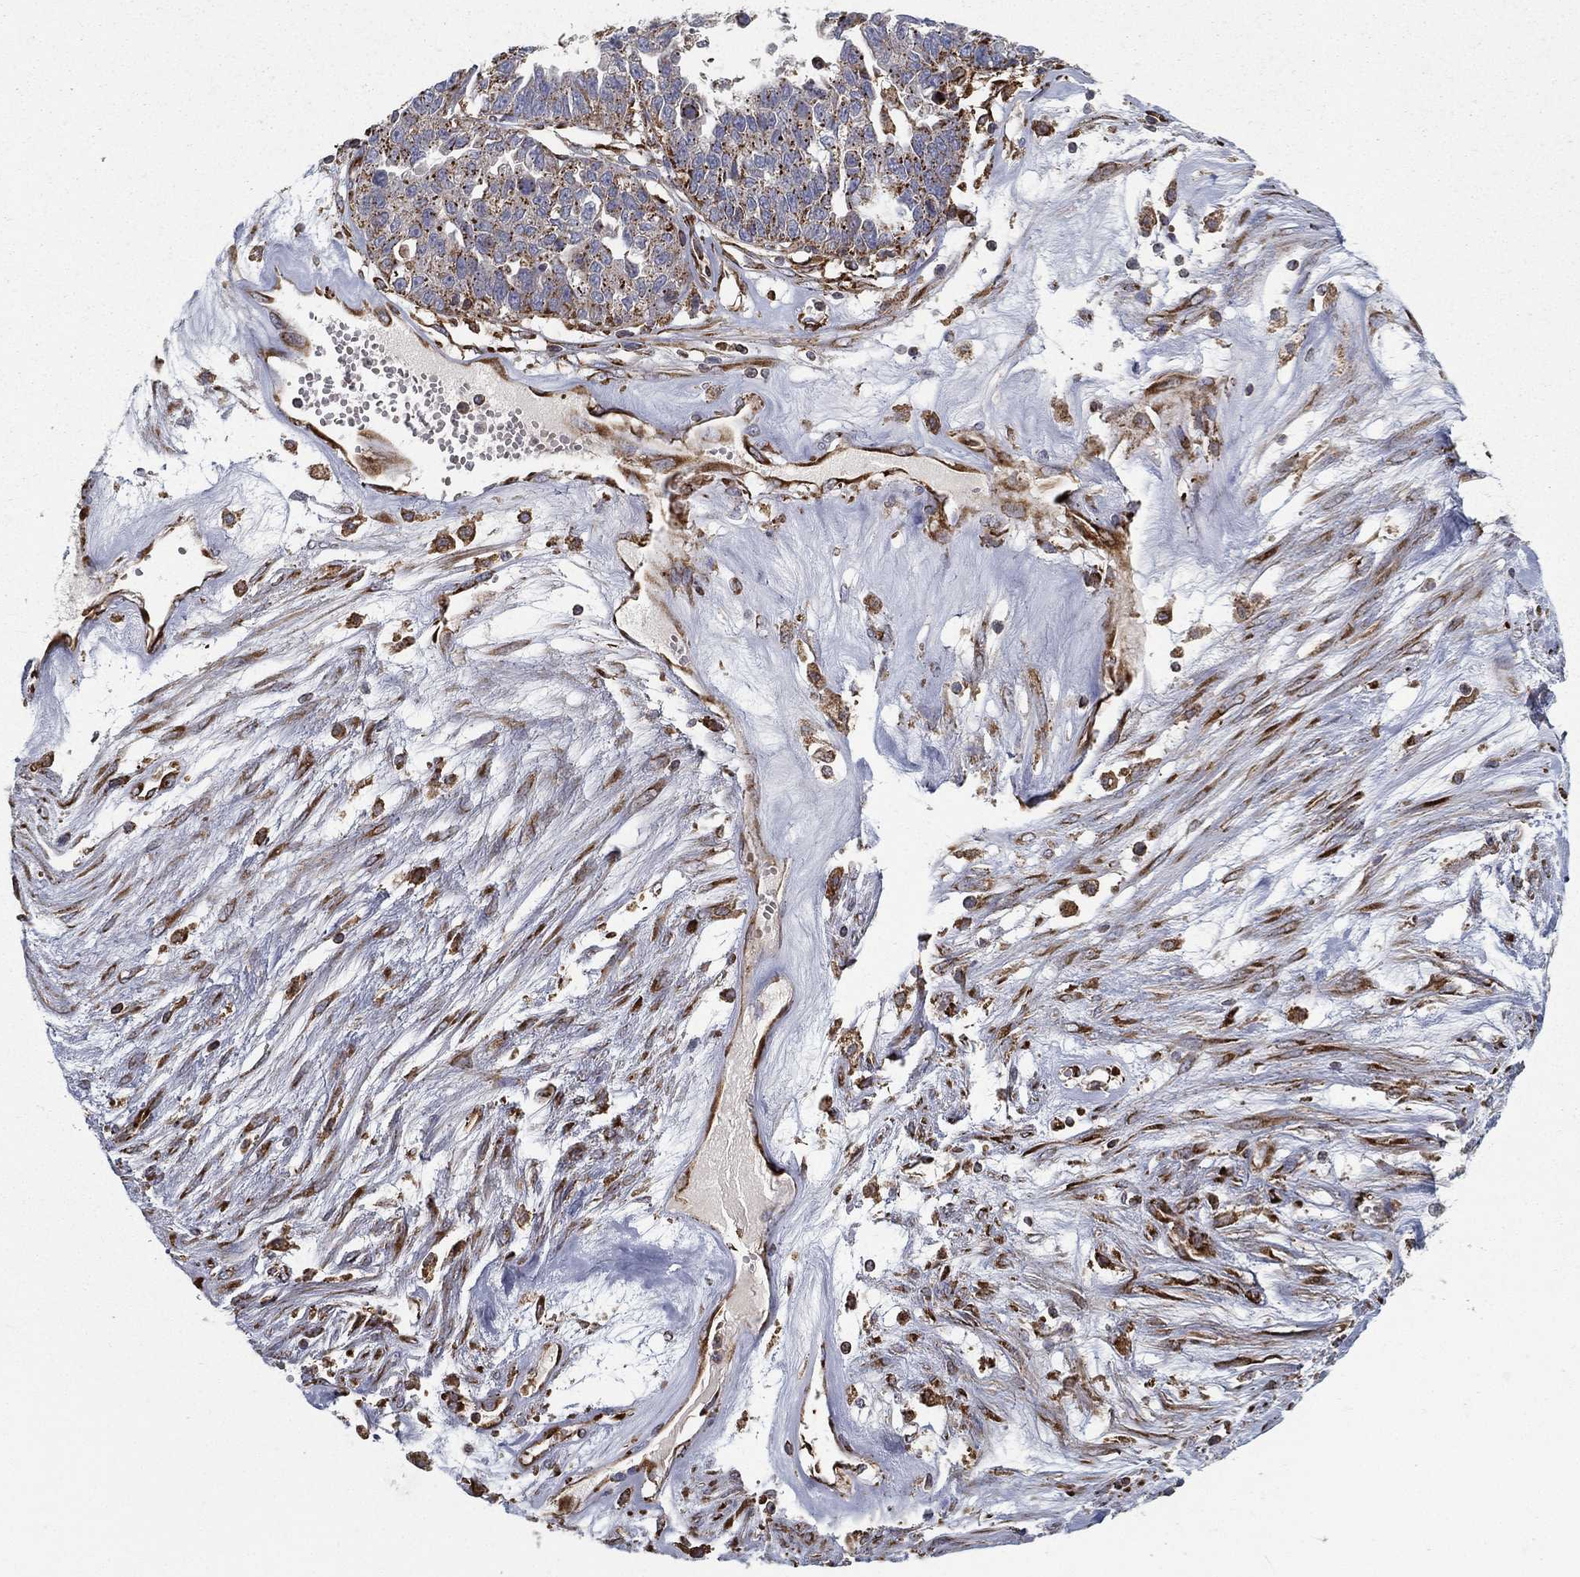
{"staining": {"intensity": "moderate", "quantity": "25%-75%", "location": "cytoplasmic/membranous"}, "tissue": "ovarian cancer", "cell_type": "Tumor cells", "image_type": "cancer", "snomed": [{"axis": "morphology", "description": "Cystadenocarcinoma, serous, NOS"}, {"axis": "topography", "description": "Ovary"}], "caption": "High-magnification brightfield microscopy of serous cystadenocarcinoma (ovarian) stained with DAB (brown) and counterstained with hematoxylin (blue). tumor cells exhibit moderate cytoplasmic/membranous staining is present in approximately25%-75% of cells.", "gene": "MT-CYB", "patient": {"sex": "female", "age": 87}}